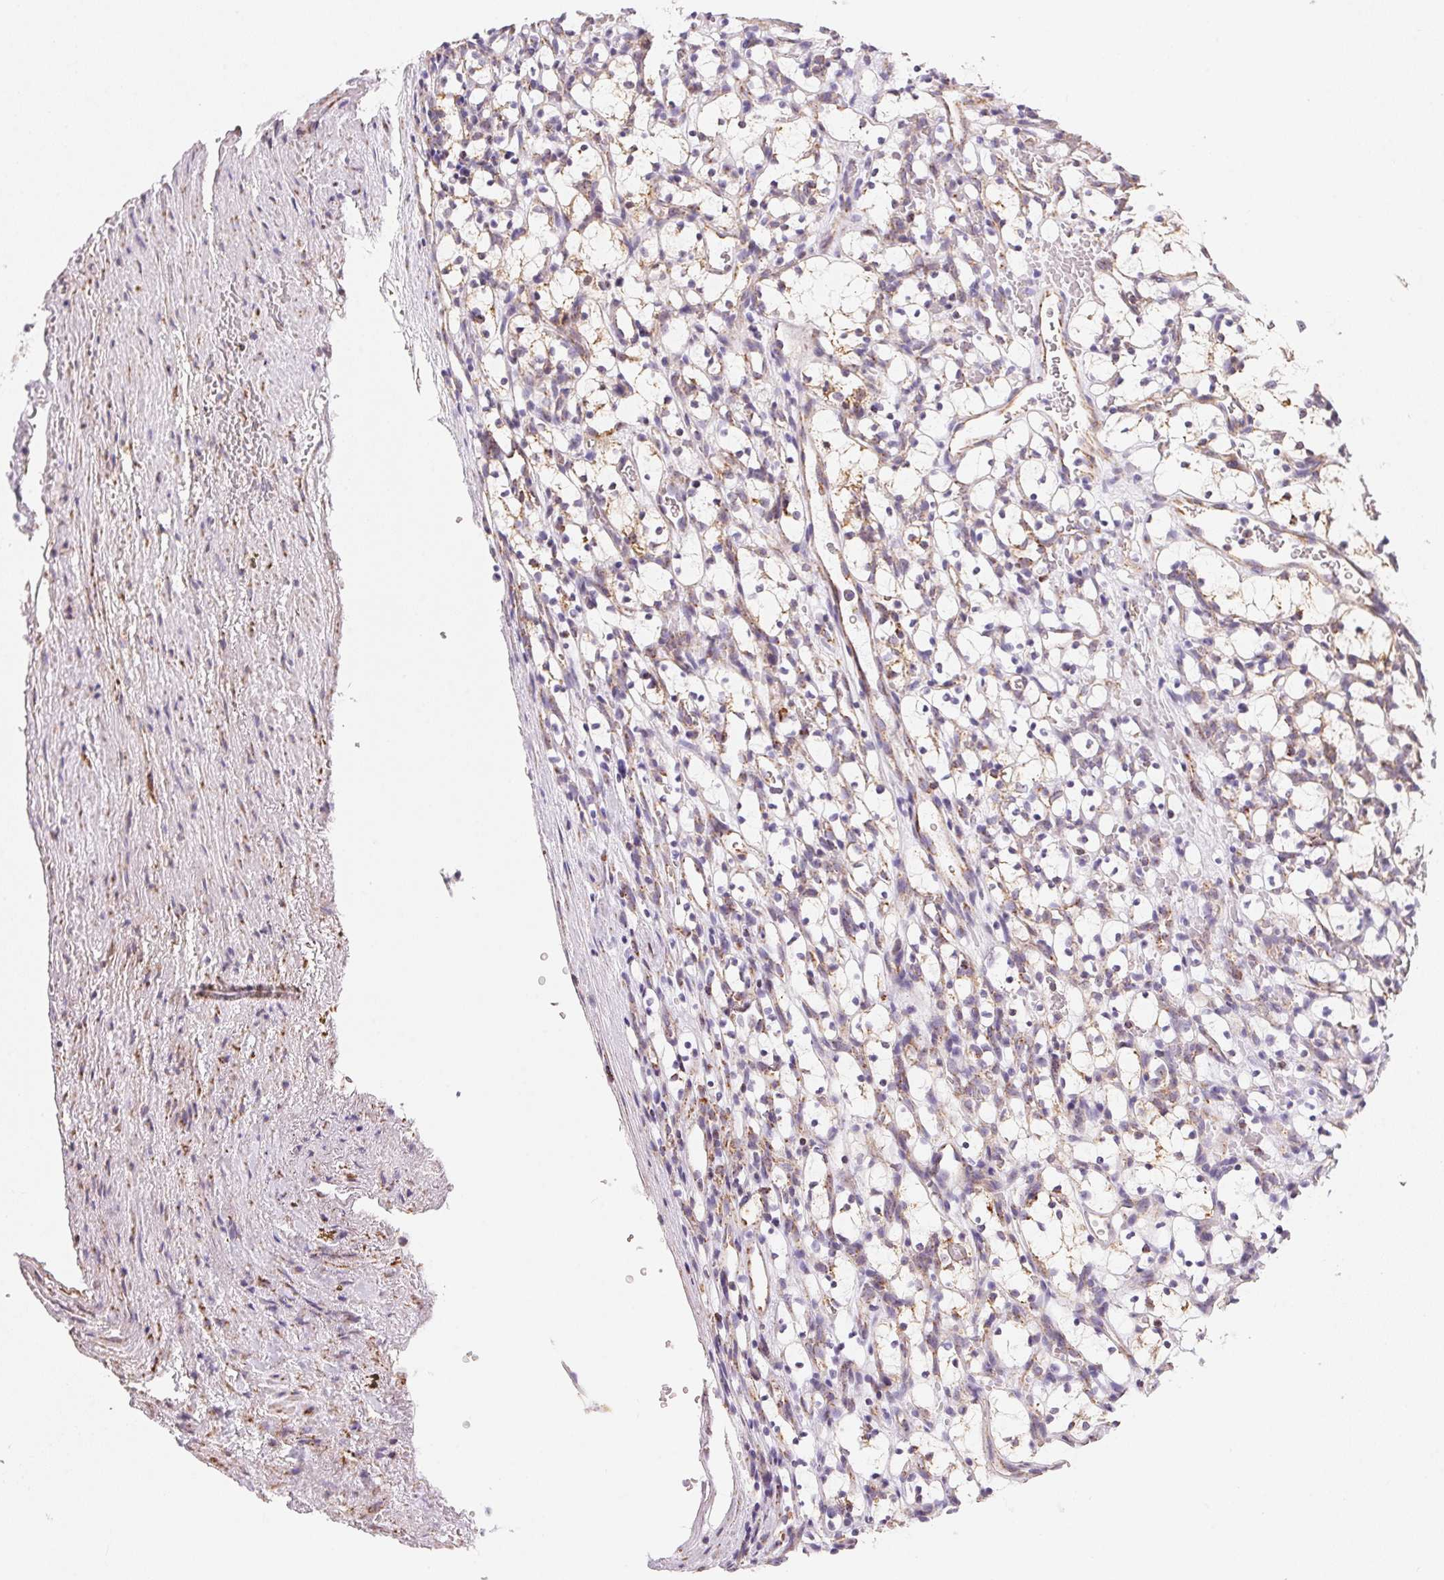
{"staining": {"intensity": "negative", "quantity": "none", "location": "none"}, "tissue": "renal cancer", "cell_type": "Tumor cells", "image_type": "cancer", "snomed": [{"axis": "morphology", "description": "Adenocarcinoma, NOS"}, {"axis": "topography", "description": "Kidney"}], "caption": "High magnification brightfield microscopy of adenocarcinoma (renal) stained with DAB (3,3'-diaminobenzidine) (brown) and counterstained with hematoxylin (blue): tumor cells show no significant staining.", "gene": "GIPC2", "patient": {"sex": "female", "age": 69}}